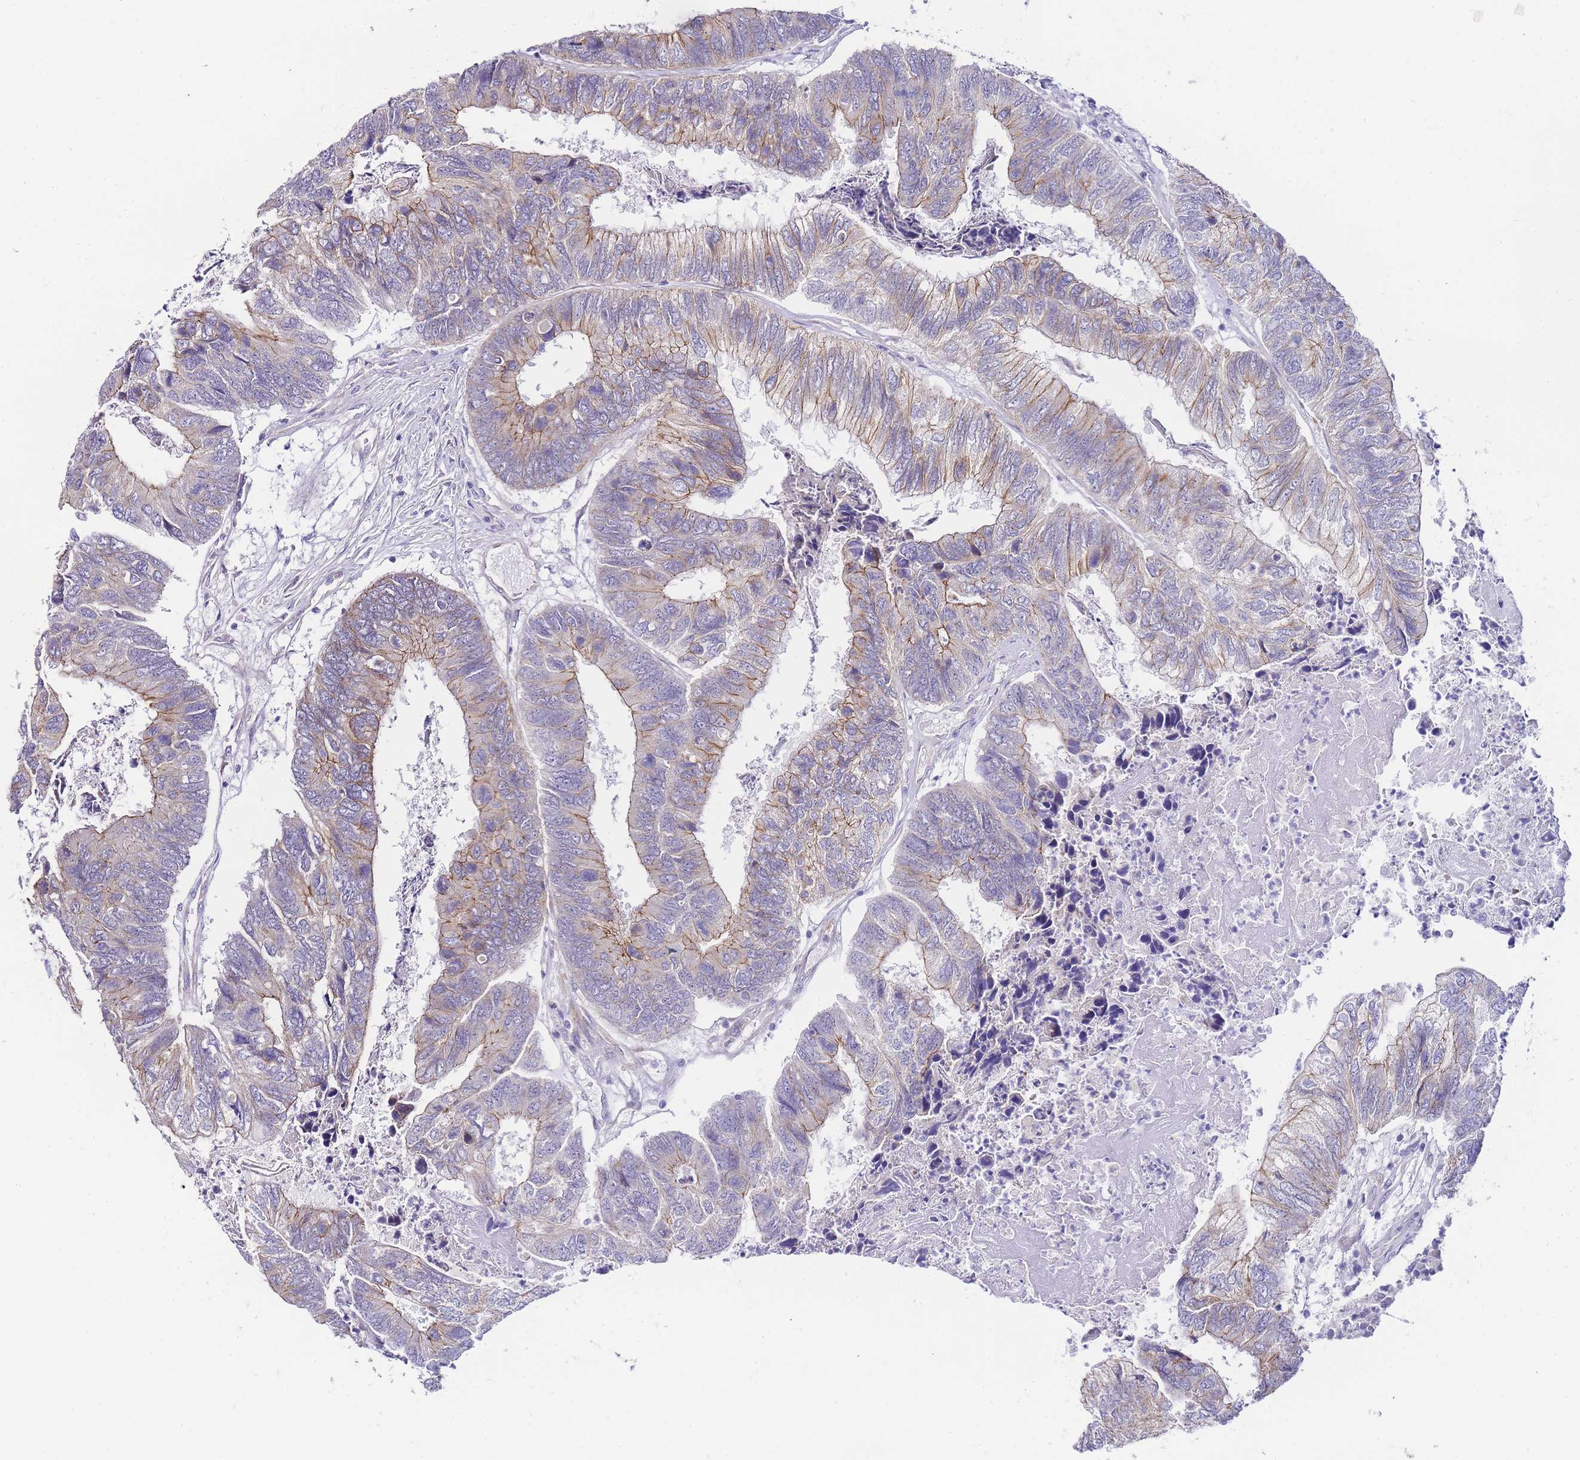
{"staining": {"intensity": "moderate", "quantity": "25%-75%", "location": "cytoplasmic/membranous"}, "tissue": "colorectal cancer", "cell_type": "Tumor cells", "image_type": "cancer", "snomed": [{"axis": "morphology", "description": "Adenocarcinoma, NOS"}, {"axis": "topography", "description": "Colon"}], "caption": "Human colorectal adenocarcinoma stained with a brown dye demonstrates moderate cytoplasmic/membranous positive staining in about 25%-75% of tumor cells.", "gene": "PDCD7", "patient": {"sex": "female", "age": 67}}